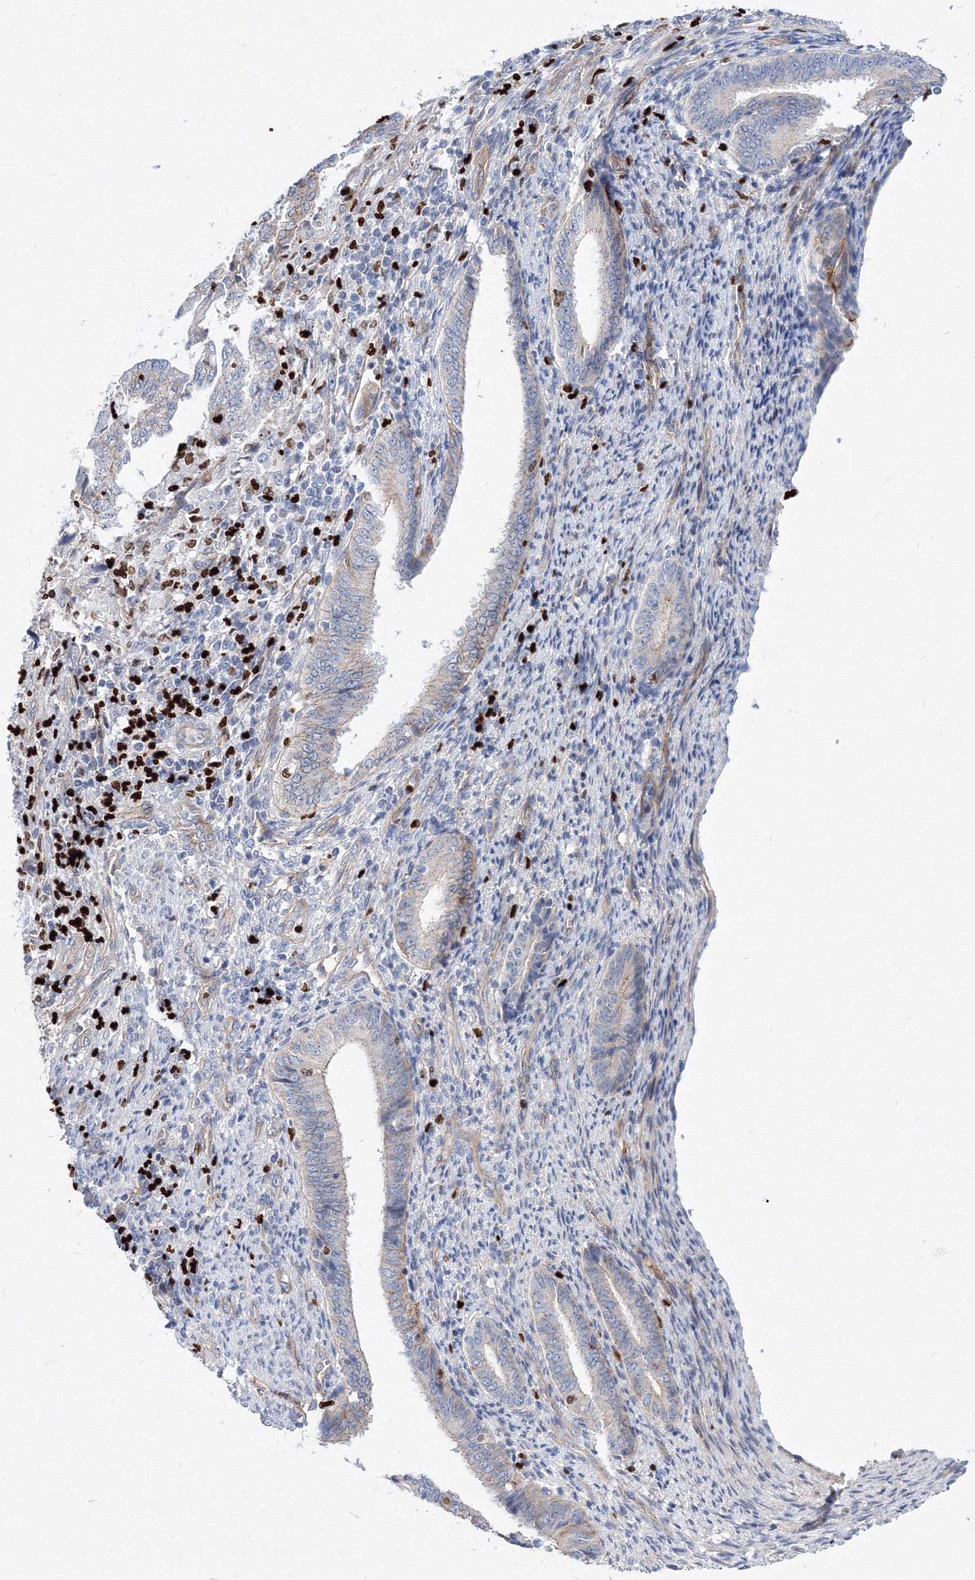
{"staining": {"intensity": "weak", "quantity": "<25%", "location": "cytoplasmic/membranous"}, "tissue": "endometrial cancer", "cell_type": "Tumor cells", "image_type": "cancer", "snomed": [{"axis": "morphology", "description": "Adenocarcinoma, NOS"}, {"axis": "topography", "description": "Endometrium"}], "caption": "Tumor cells are negative for brown protein staining in endometrial cancer.", "gene": "C11orf52", "patient": {"sex": "female", "age": 51}}